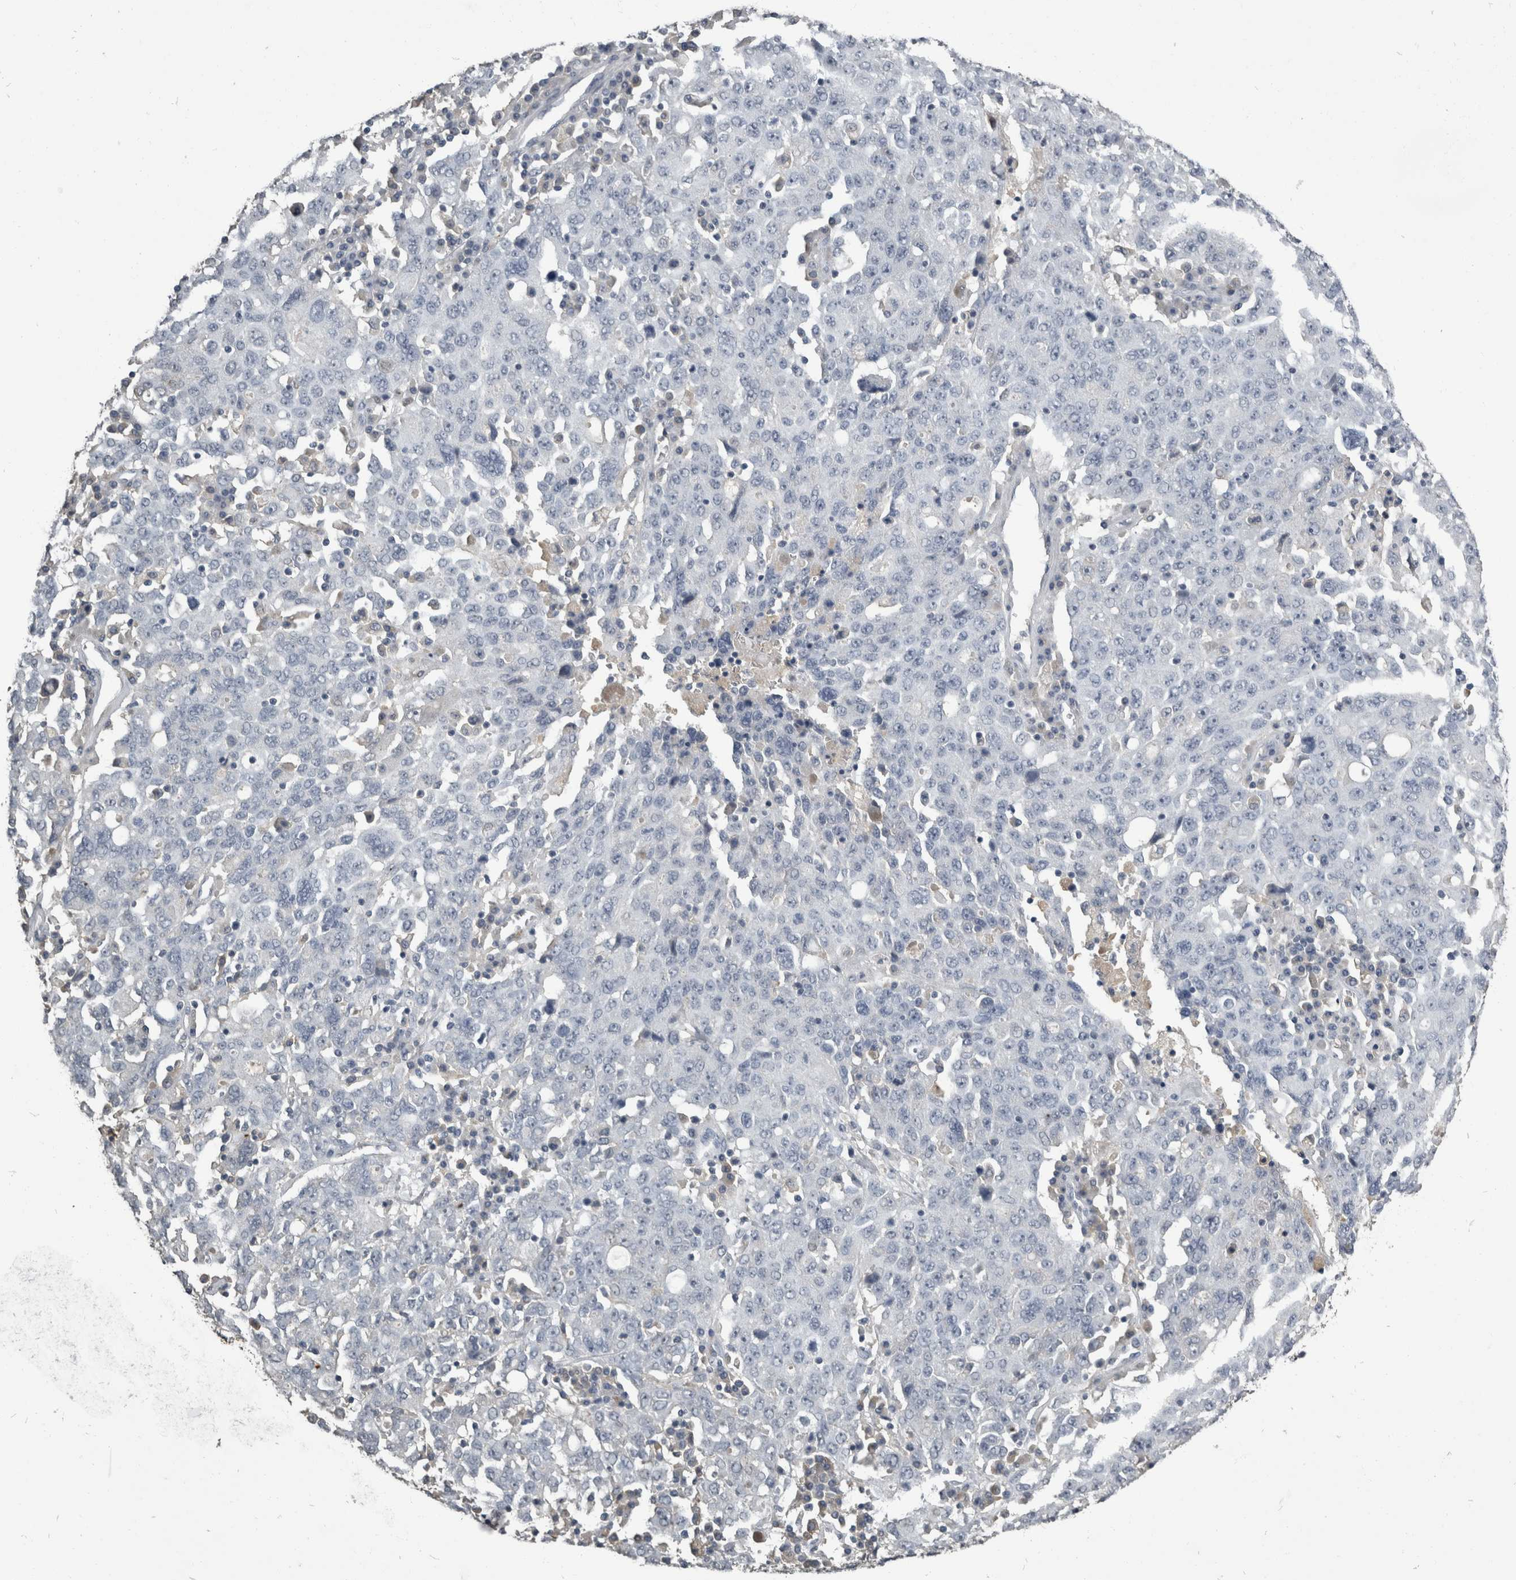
{"staining": {"intensity": "negative", "quantity": "none", "location": "none"}, "tissue": "ovarian cancer", "cell_type": "Tumor cells", "image_type": "cancer", "snomed": [{"axis": "morphology", "description": "Carcinoma, endometroid"}, {"axis": "topography", "description": "Ovary"}], "caption": "A high-resolution photomicrograph shows IHC staining of ovarian endometroid carcinoma, which exhibits no significant staining in tumor cells.", "gene": "PIK3AP1", "patient": {"sex": "female", "age": 62}}